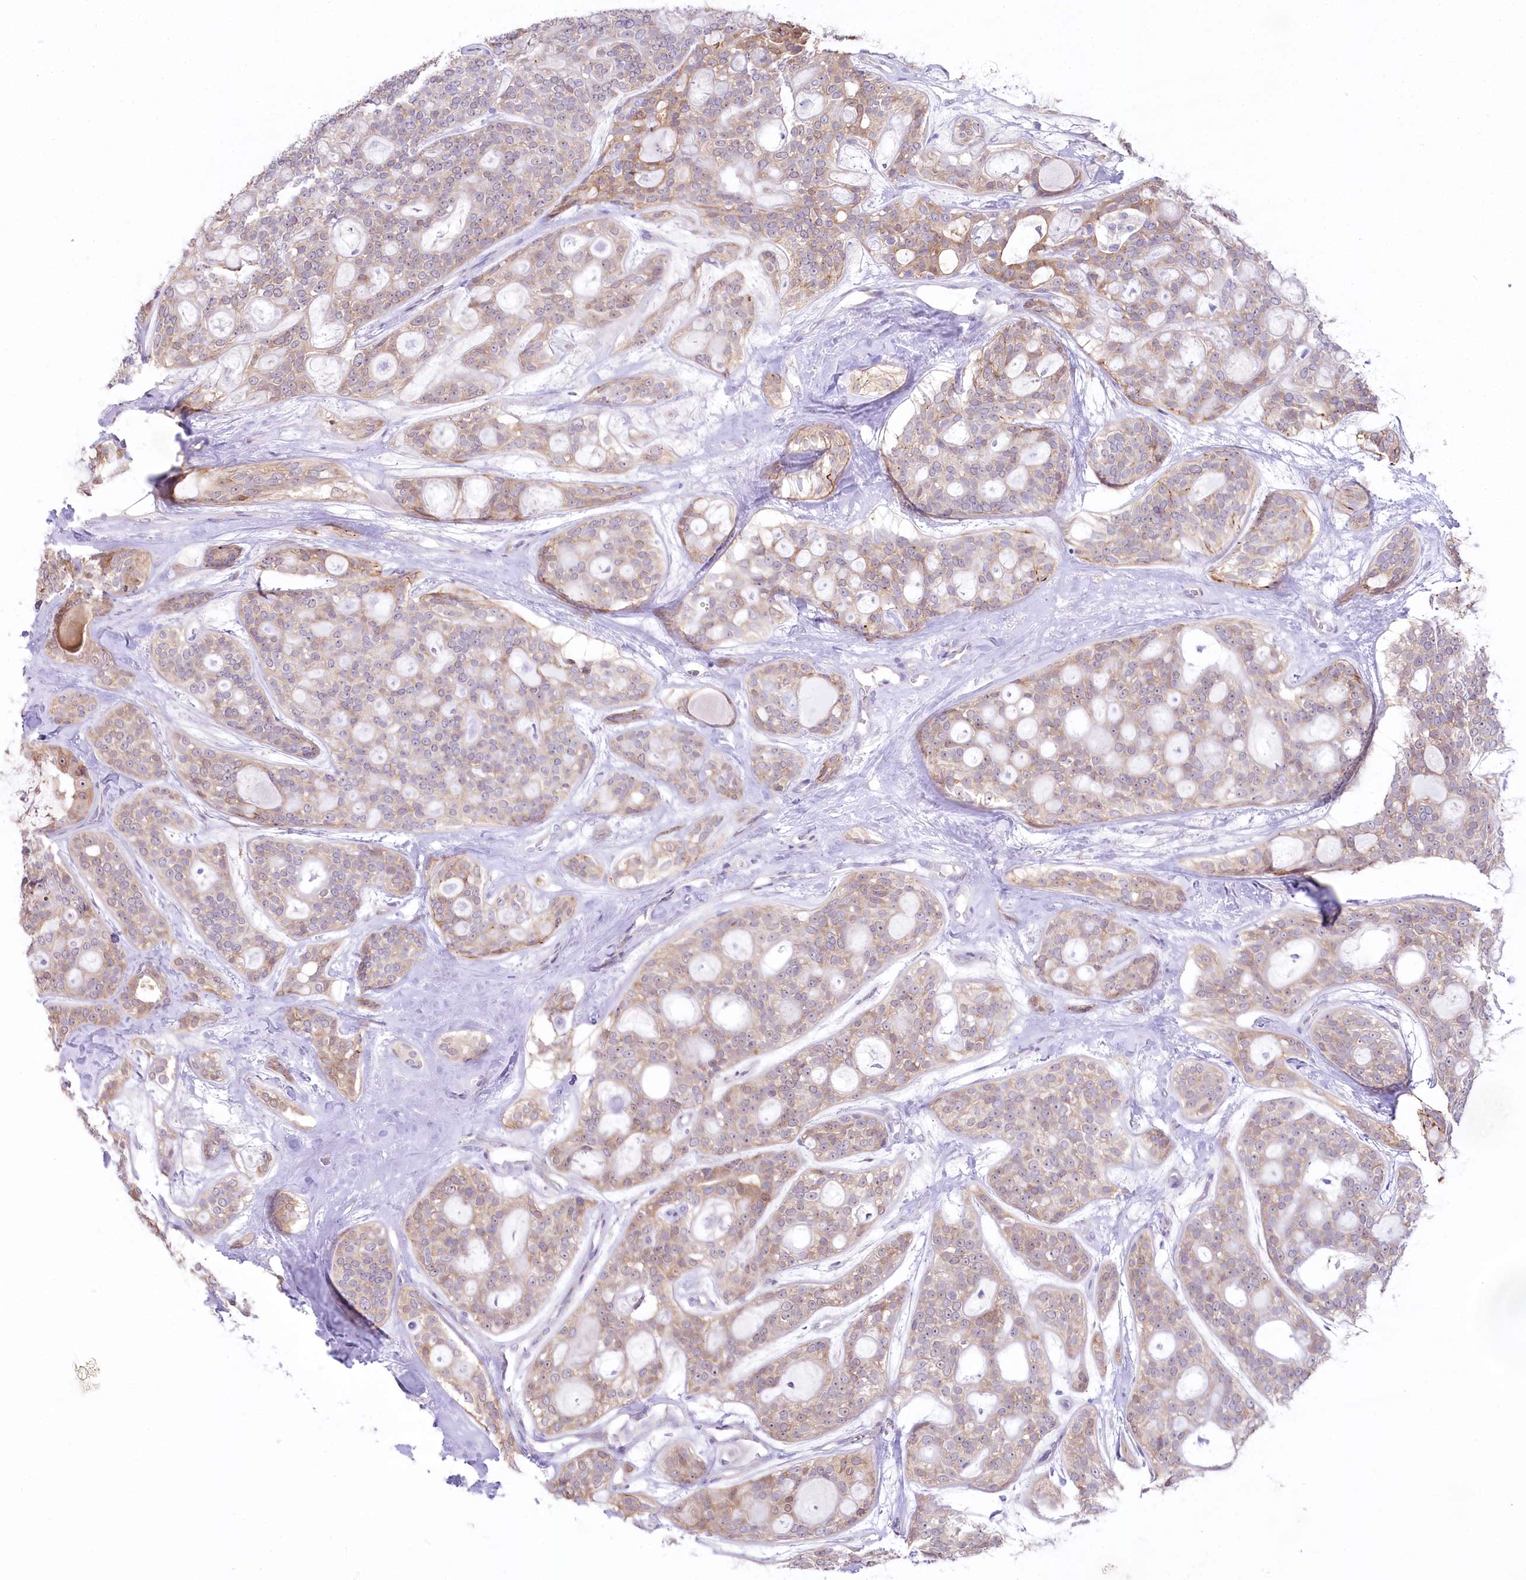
{"staining": {"intensity": "weak", "quantity": ">75%", "location": "cytoplasmic/membranous"}, "tissue": "head and neck cancer", "cell_type": "Tumor cells", "image_type": "cancer", "snomed": [{"axis": "morphology", "description": "Adenocarcinoma, NOS"}, {"axis": "topography", "description": "Head-Neck"}], "caption": "This photomicrograph reveals immunohistochemistry (IHC) staining of head and neck cancer (adenocarcinoma), with low weak cytoplasmic/membranous positivity in about >75% of tumor cells.", "gene": "MYOZ1", "patient": {"sex": "male", "age": 66}}